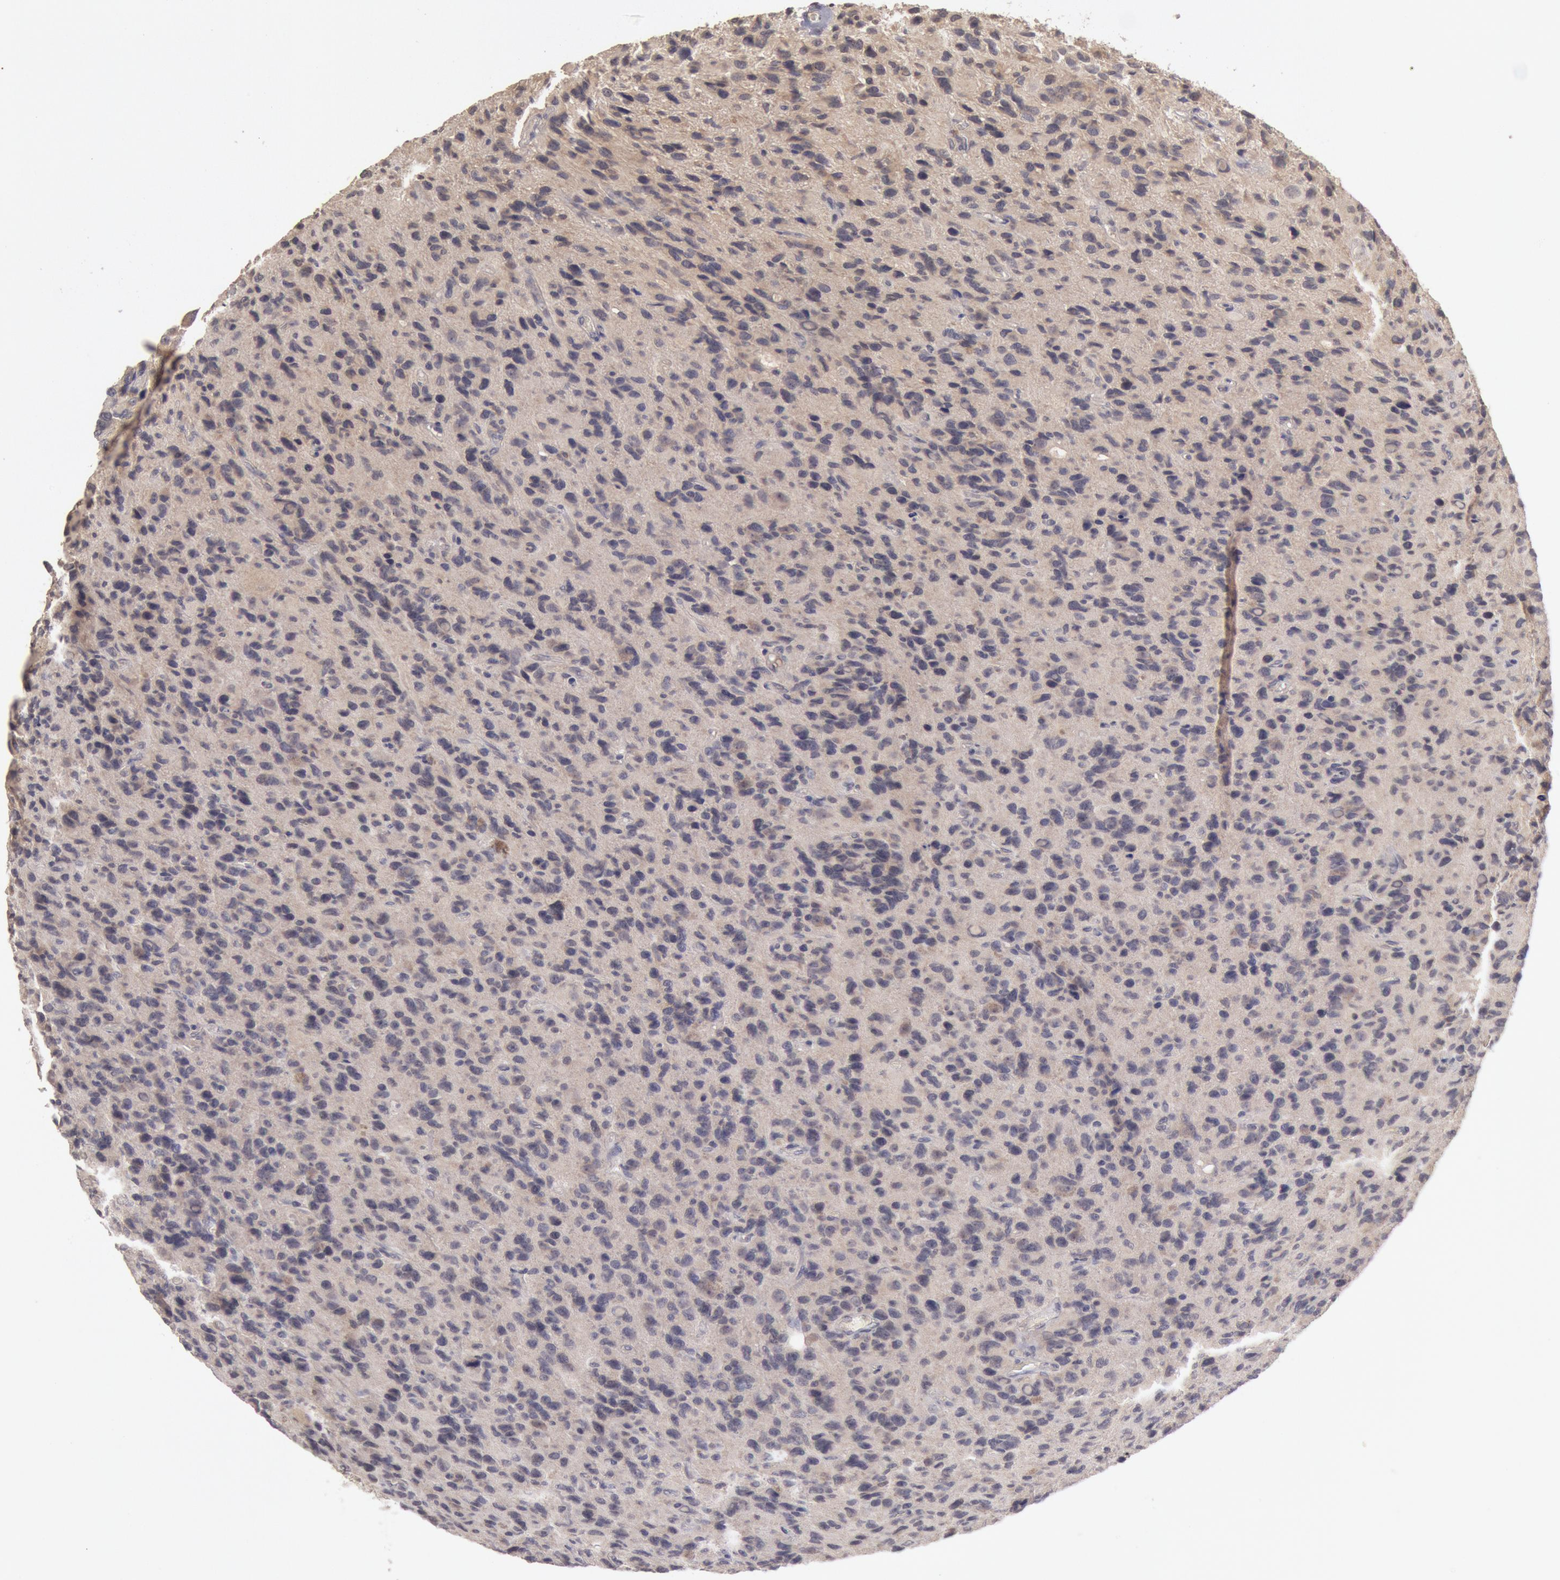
{"staining": {"intensity": "negative", "quantity": "none", "location": "none"}, "tissue": "glioma", "cell_type": "Tumor cells", "image_type": "cancer", "snomed": [{"axis": "morphology", "description": "Glioma, malignant, High grade"}, {"axis": "topography", "description": "Brain"}], "caption": "Glioma stained for a protein using IHC reveals no positivity tumor cells.", "gene": "ZFP36L1", "patient": {"sex": "male", "age": 77}}